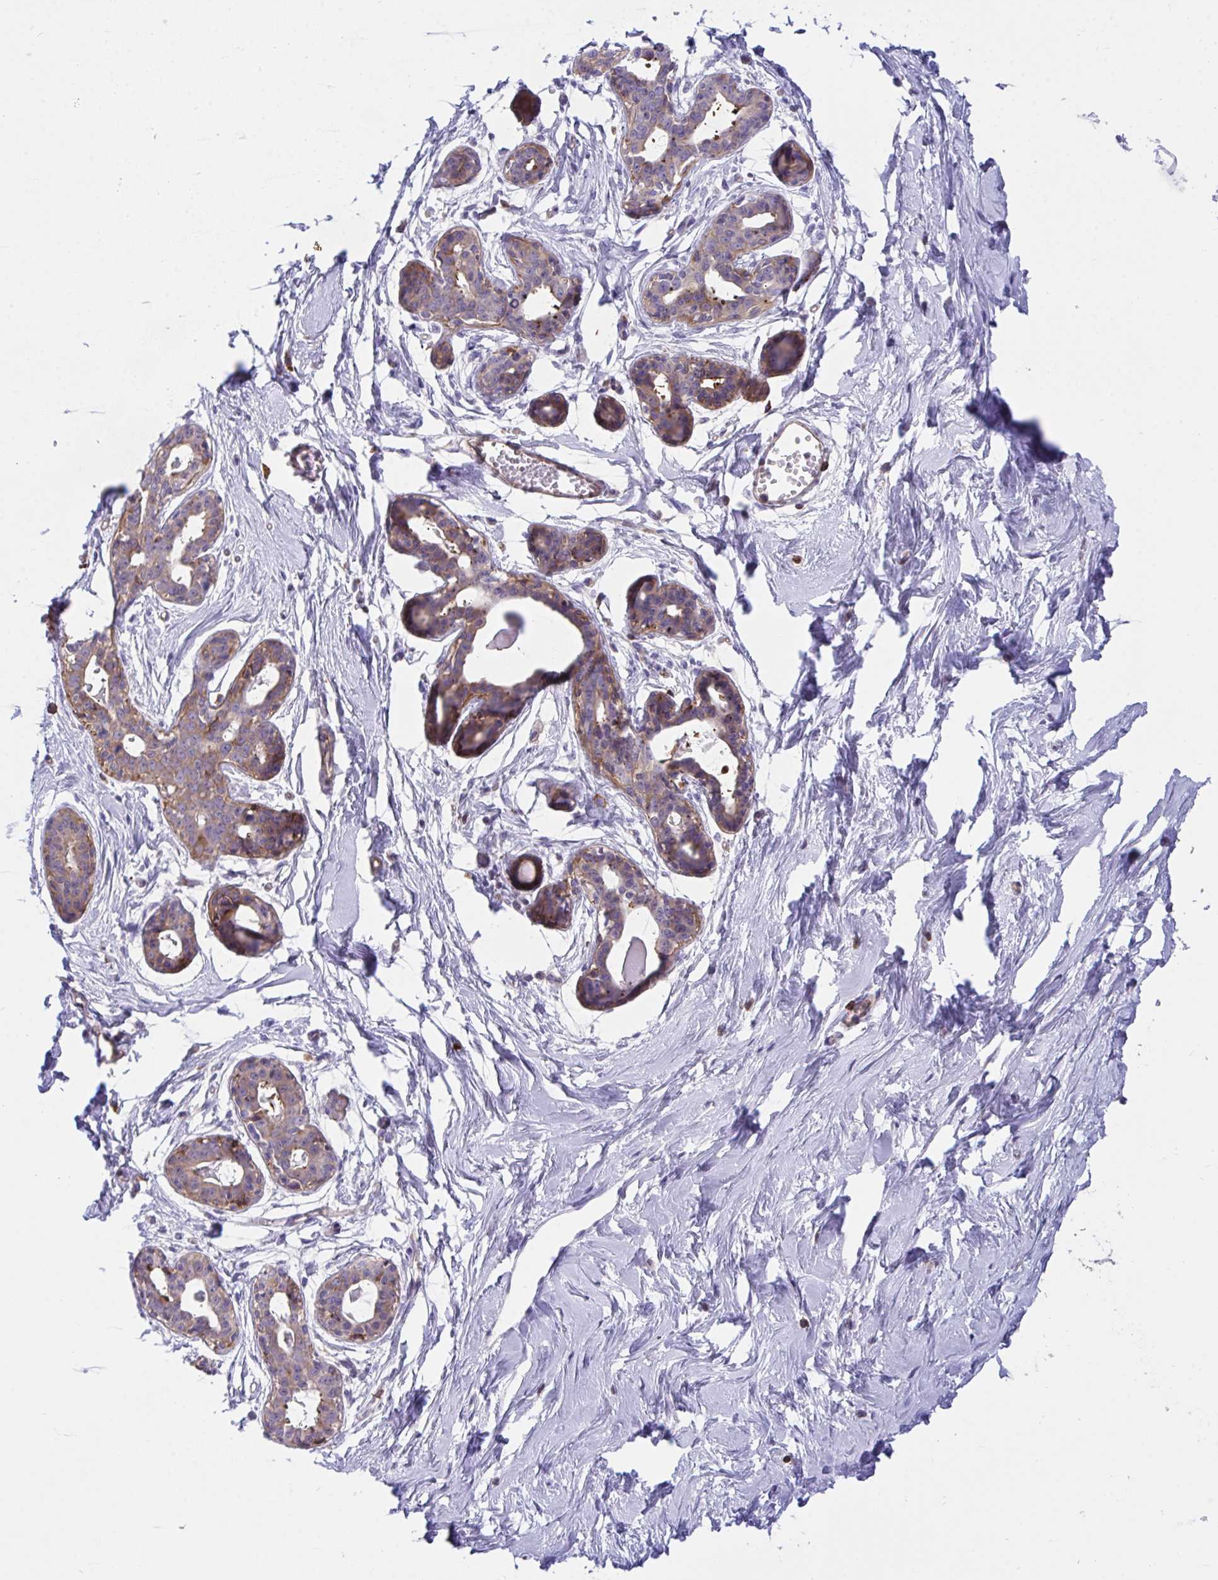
{"staining": {"intensity": "negative", "quantity": "none", "location": "none"}, "tissue": "breast", "cell_type": "Adipocytes", "image_type": "normal", "snomed": [{"axis": "morphology", "description": "Normal tissue, NOS"}, {"axis": "topography", "description": "Breast"}], "caption": "There is no significant positivity in adipocytes of breast. The staining was performed using DAB to visualize the protein expression in brown, while the nuclei were stained in blue with hematoxylin (Magnification: 20x).", "gene": "PPIH", "patient": {"sex": "female", "age": 45}}